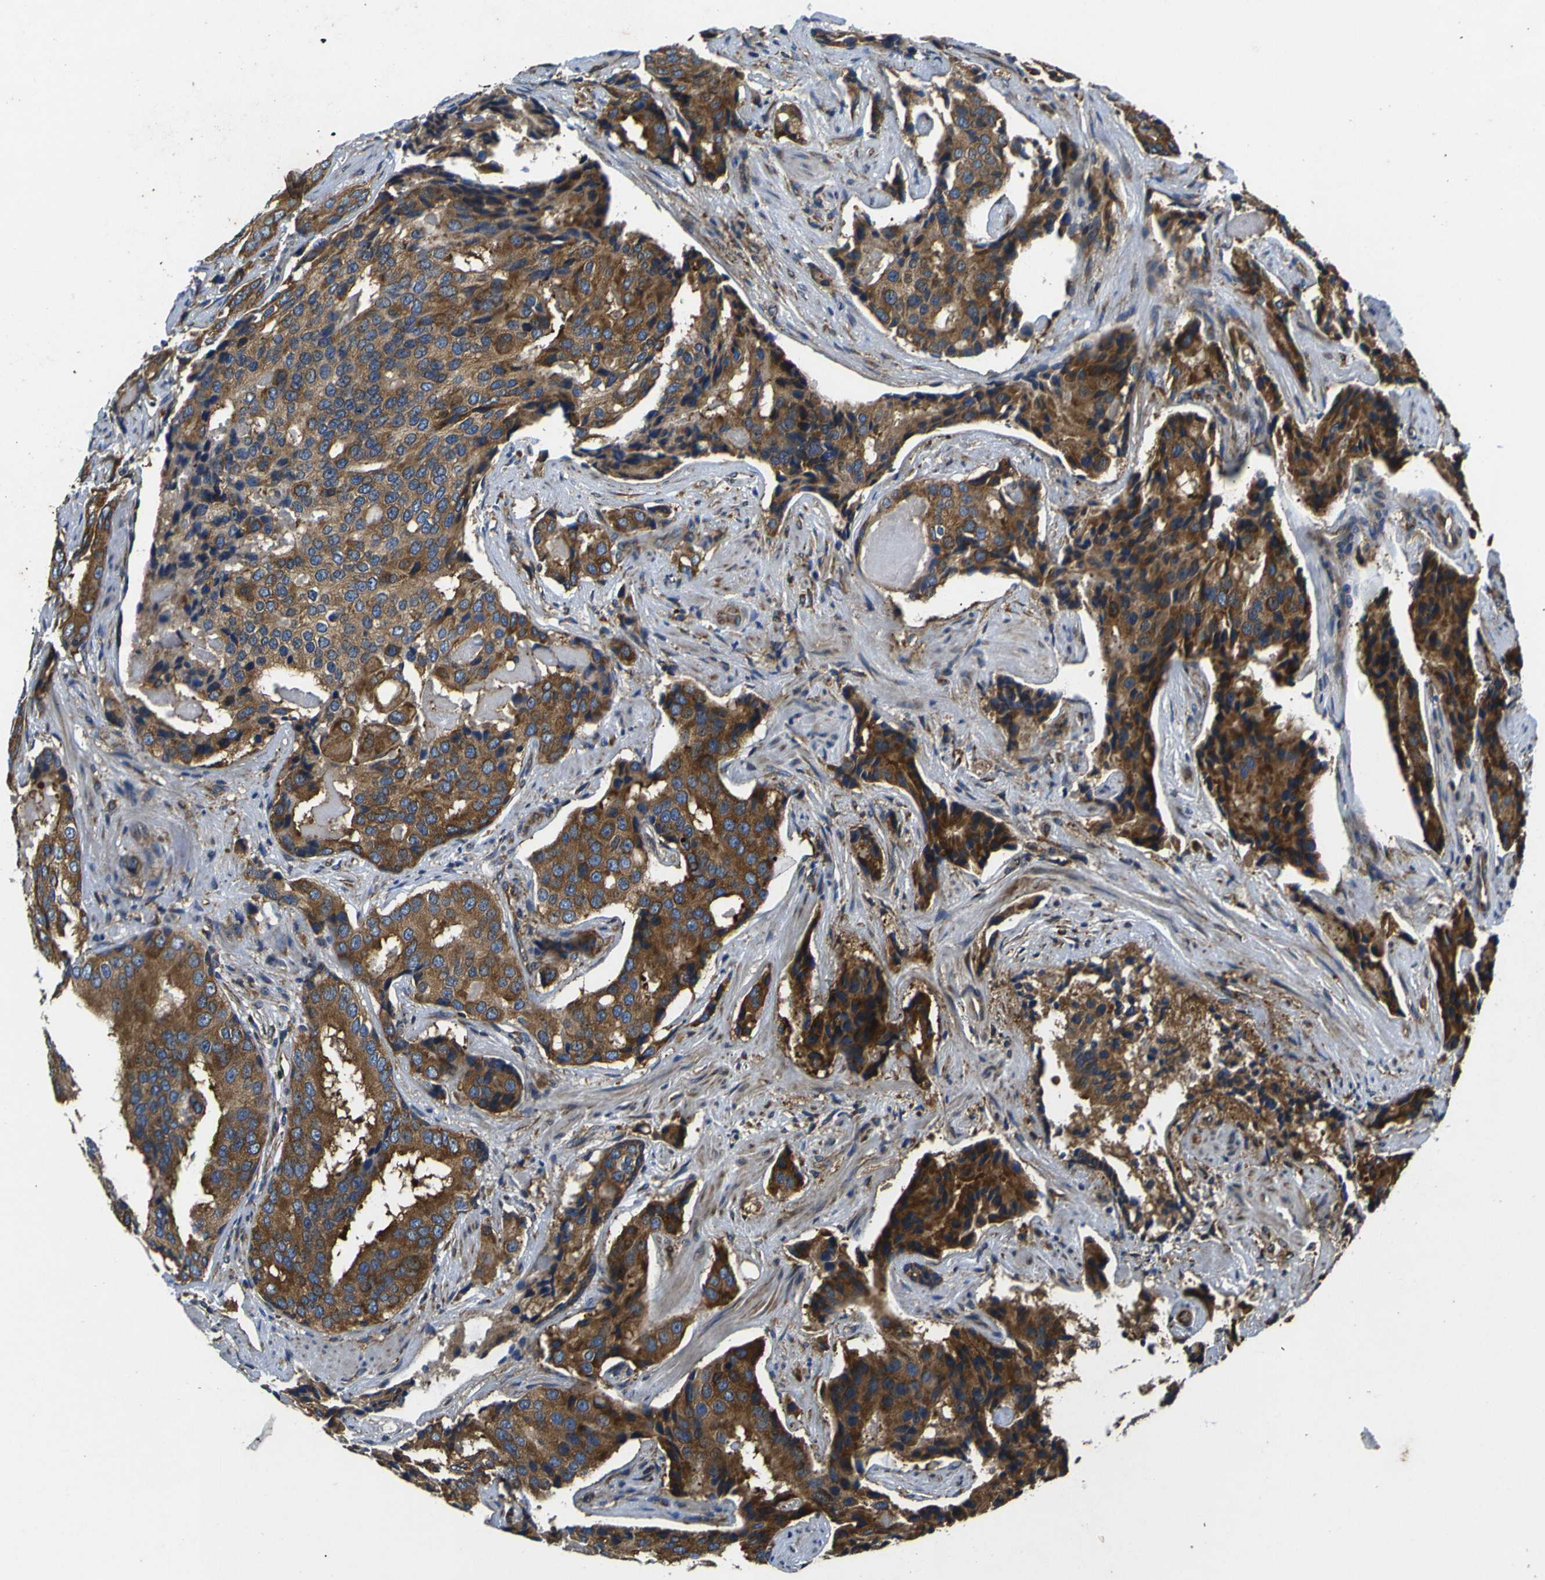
{"staining": {"intensity": "strong", "quantity": ">75%", "location": "cytoplasmic/membranous"}, "tissue": "prostate cancer", "cell_type": "Tumor cells", "image_type": "cancer", "snomed": [{"axis": "morphology", "description": "Adenocarcinoma, High grade"}, {"axis": "topography", "description": "Prostate"}], "caption": "Adenocarcinoma (high-grade) (prostate) stained for a protein (brown) exhibits strong cytoplasmic/membranous positive staining in about >75% of tumor cells.", "gene": "RPSA", "patient": {"sex": "male", "age": 58}}